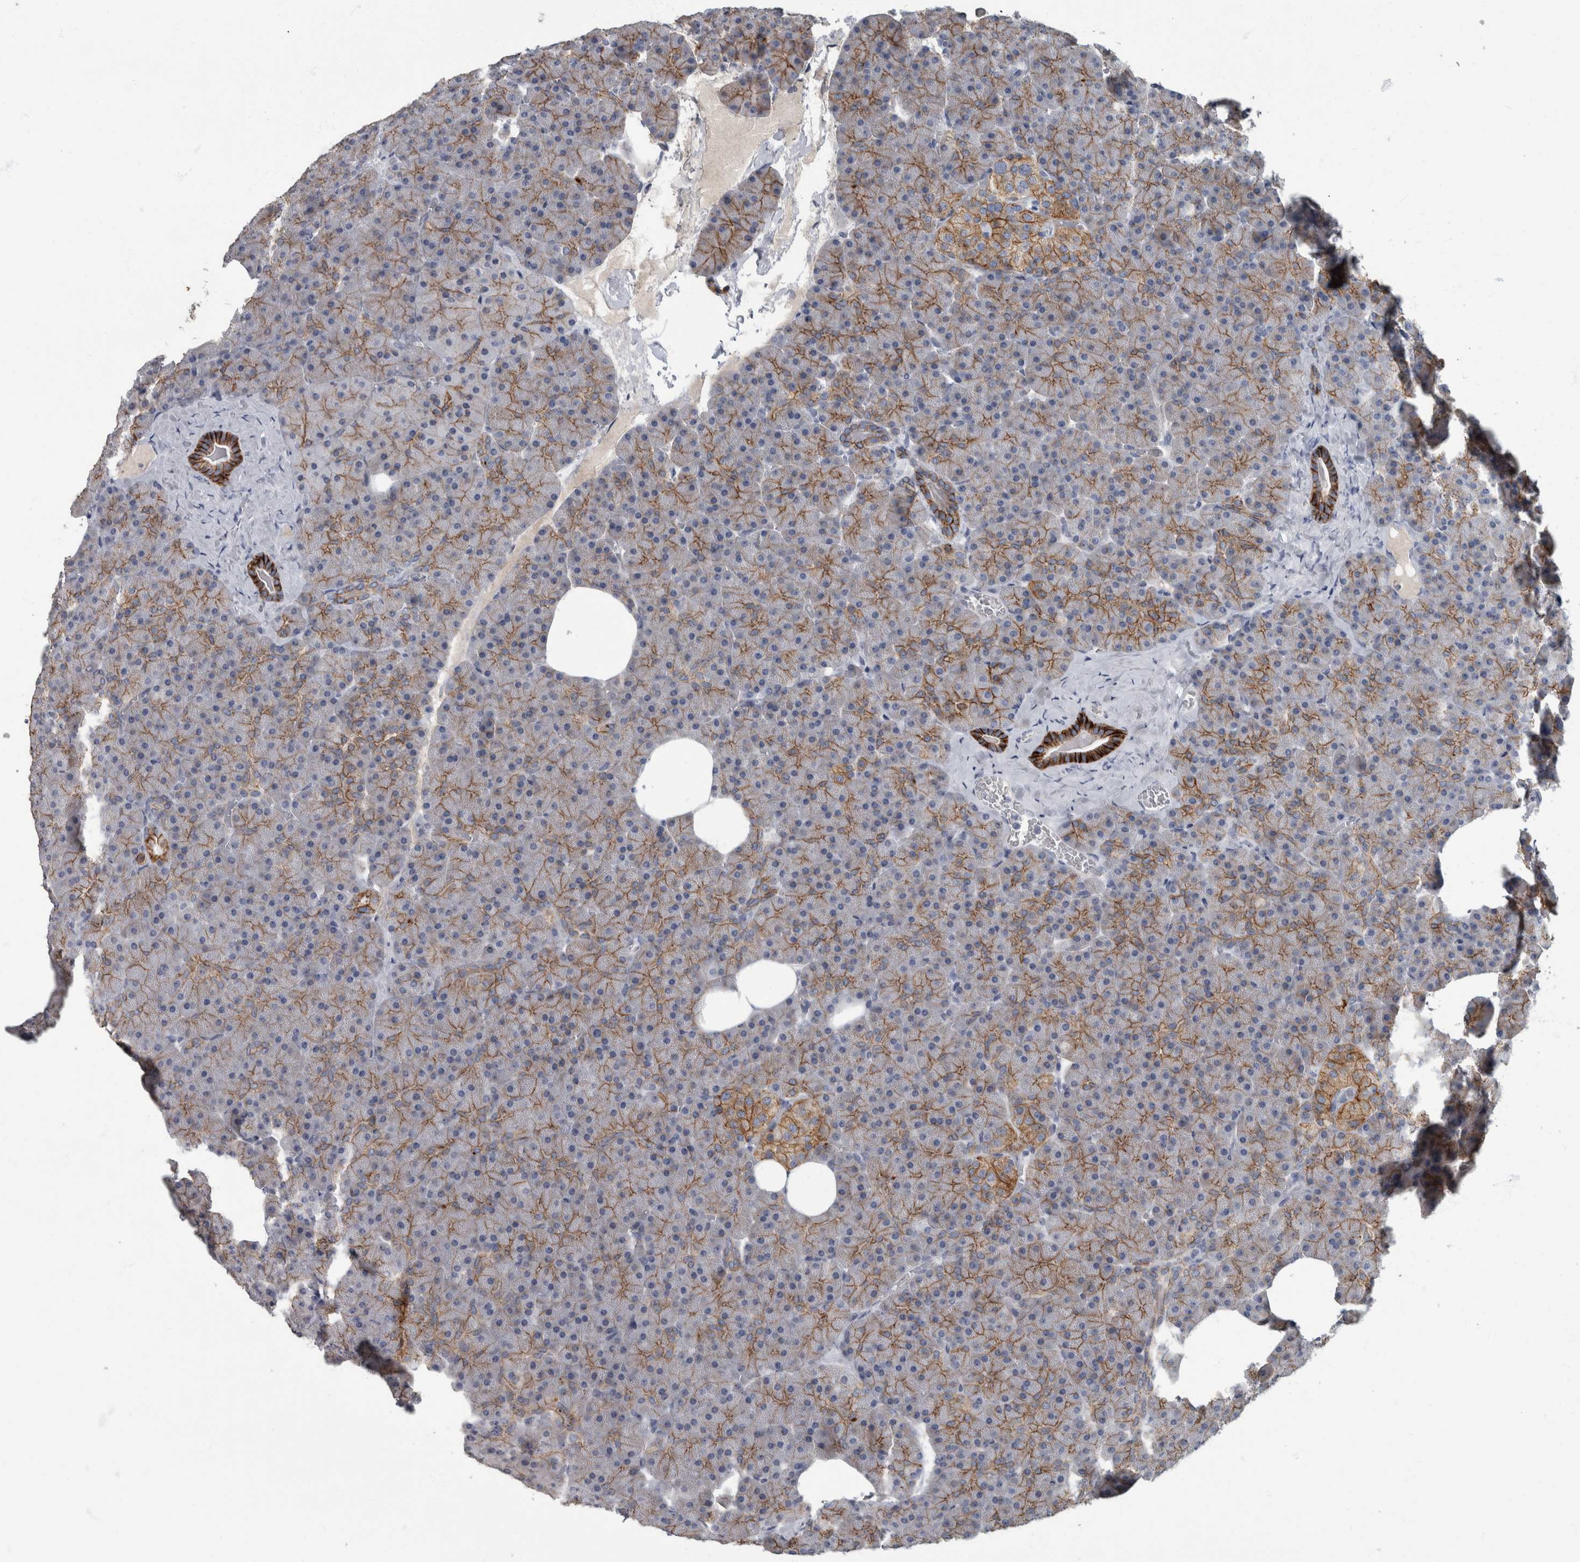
{"staining": {"intensity": "strong", "quantity": ">75%", "location": "cytoplasmic/membranous"}, "tissue": "pancreas", "cell_type": "Exocrine glandular cells", "image_type": "normal", "snomed": [{"axis": "morphology", "description": "Normal tissue, NOS"}, {"axis": "morphology", "description": "Carcinoid, malignant, NOS"}, {"axis": "topography", "description": "Pancreas"}], "caption": "Immunohistochemical staining of unremarkable human pancreas demonstrates strong cytoplasmic/membranous protein staining in about >75% of exocrine glandular cells.", "gene": "DSG2", "patient": {"sex": "female", "age": 35}}